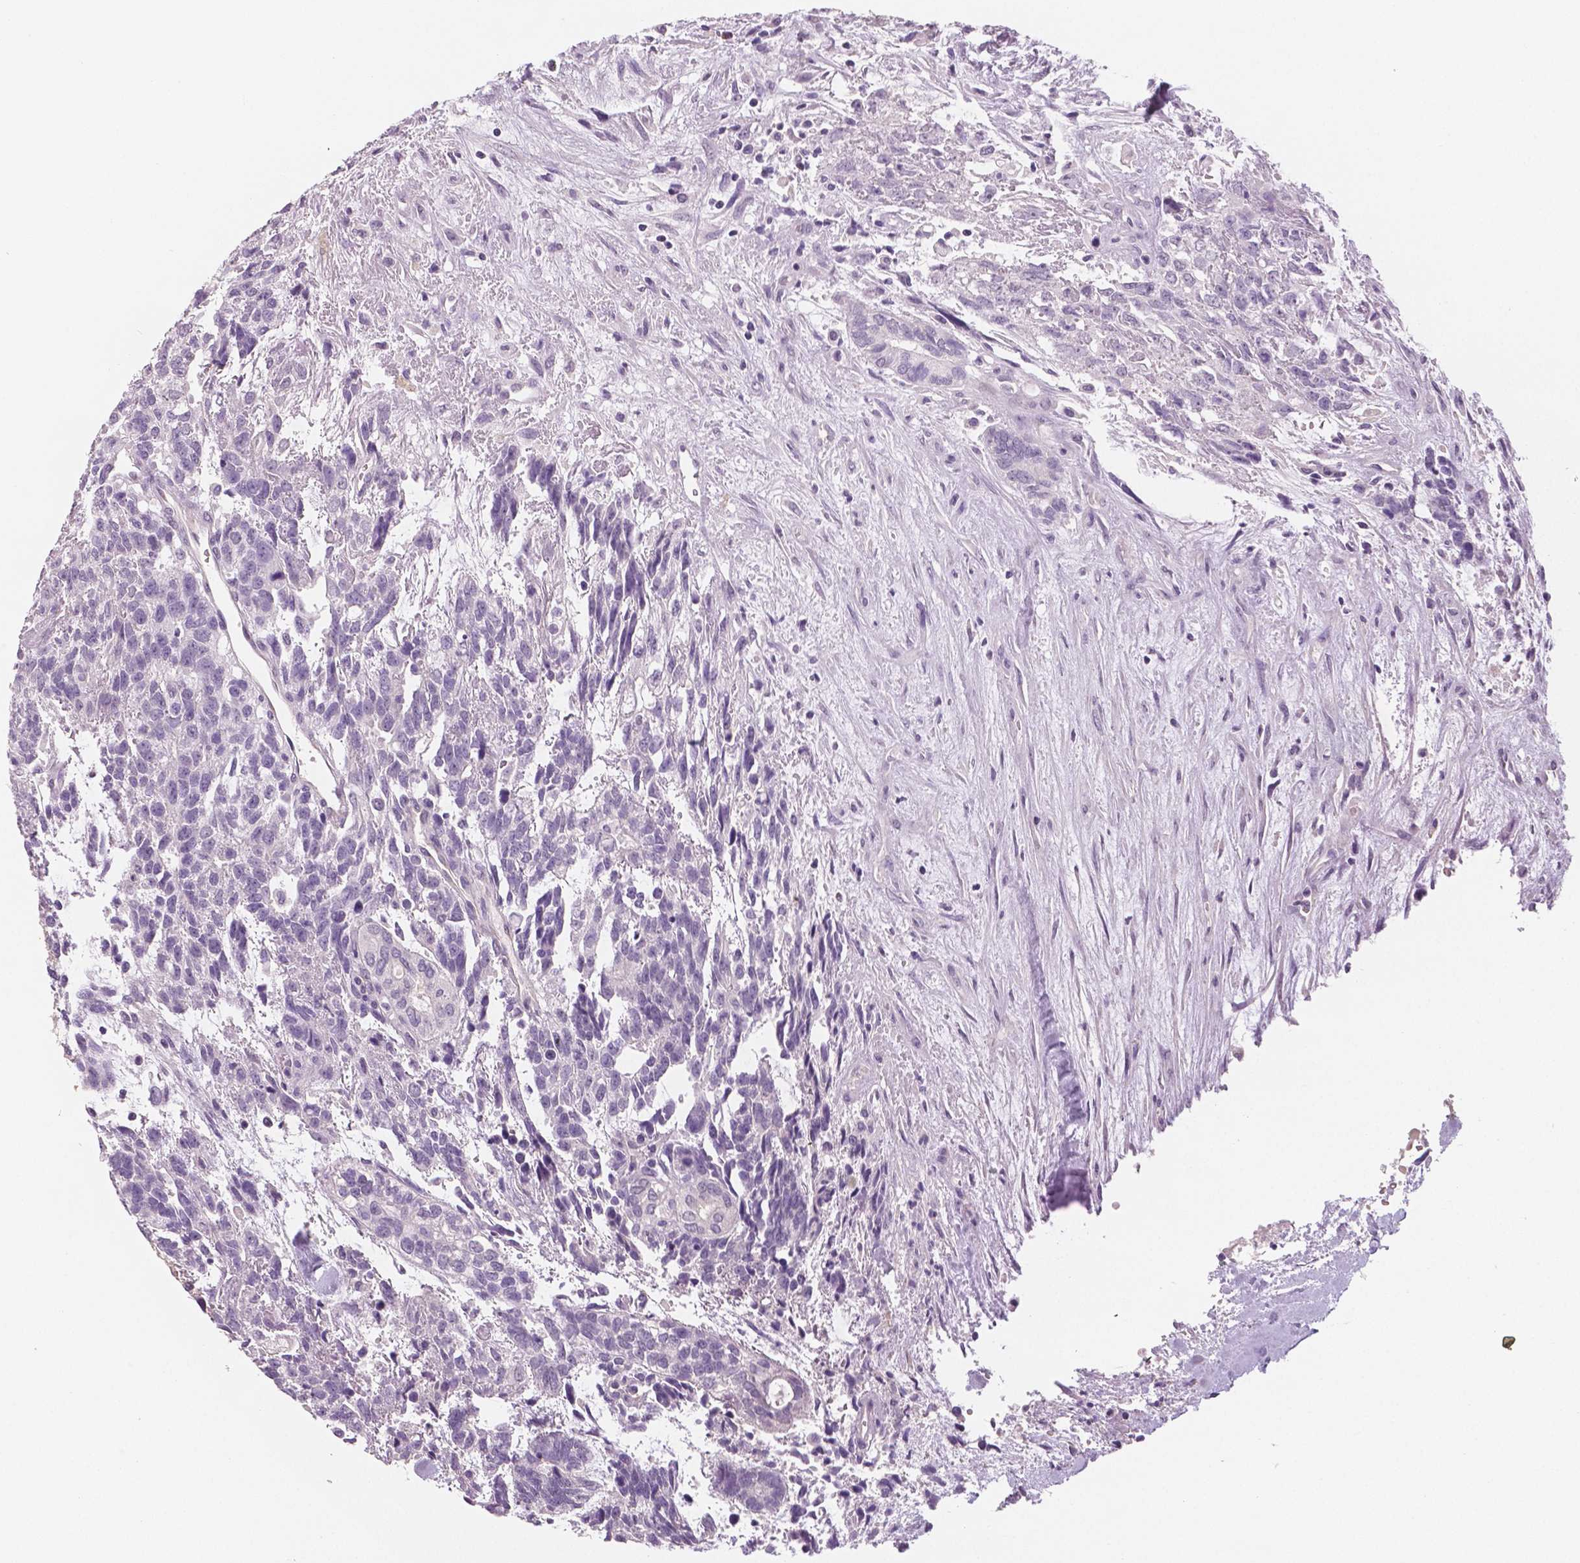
{"staining": {"intensity": "negative", "quantity": "none", "location": "none"}, "tissue": "testis cancer", "cell_type": "Tumor cells", "image_type": "cancer", "snomed": [{"axis": "morphology", "description": "Carcinoma, Embryonal, NOS"}, {"axis": "topography", "description": "Testis"}], "caption": "Testis embryonal carcinoma was stained to show a protein in brown. There is no significant staining in tumor cells. (DAB (3,3'-diaminobenzidine) immunohistochemistry with hematoxylin counter stain).", "gene": "TSPAN7", "patient": {"sex": "male", "age": 23}}